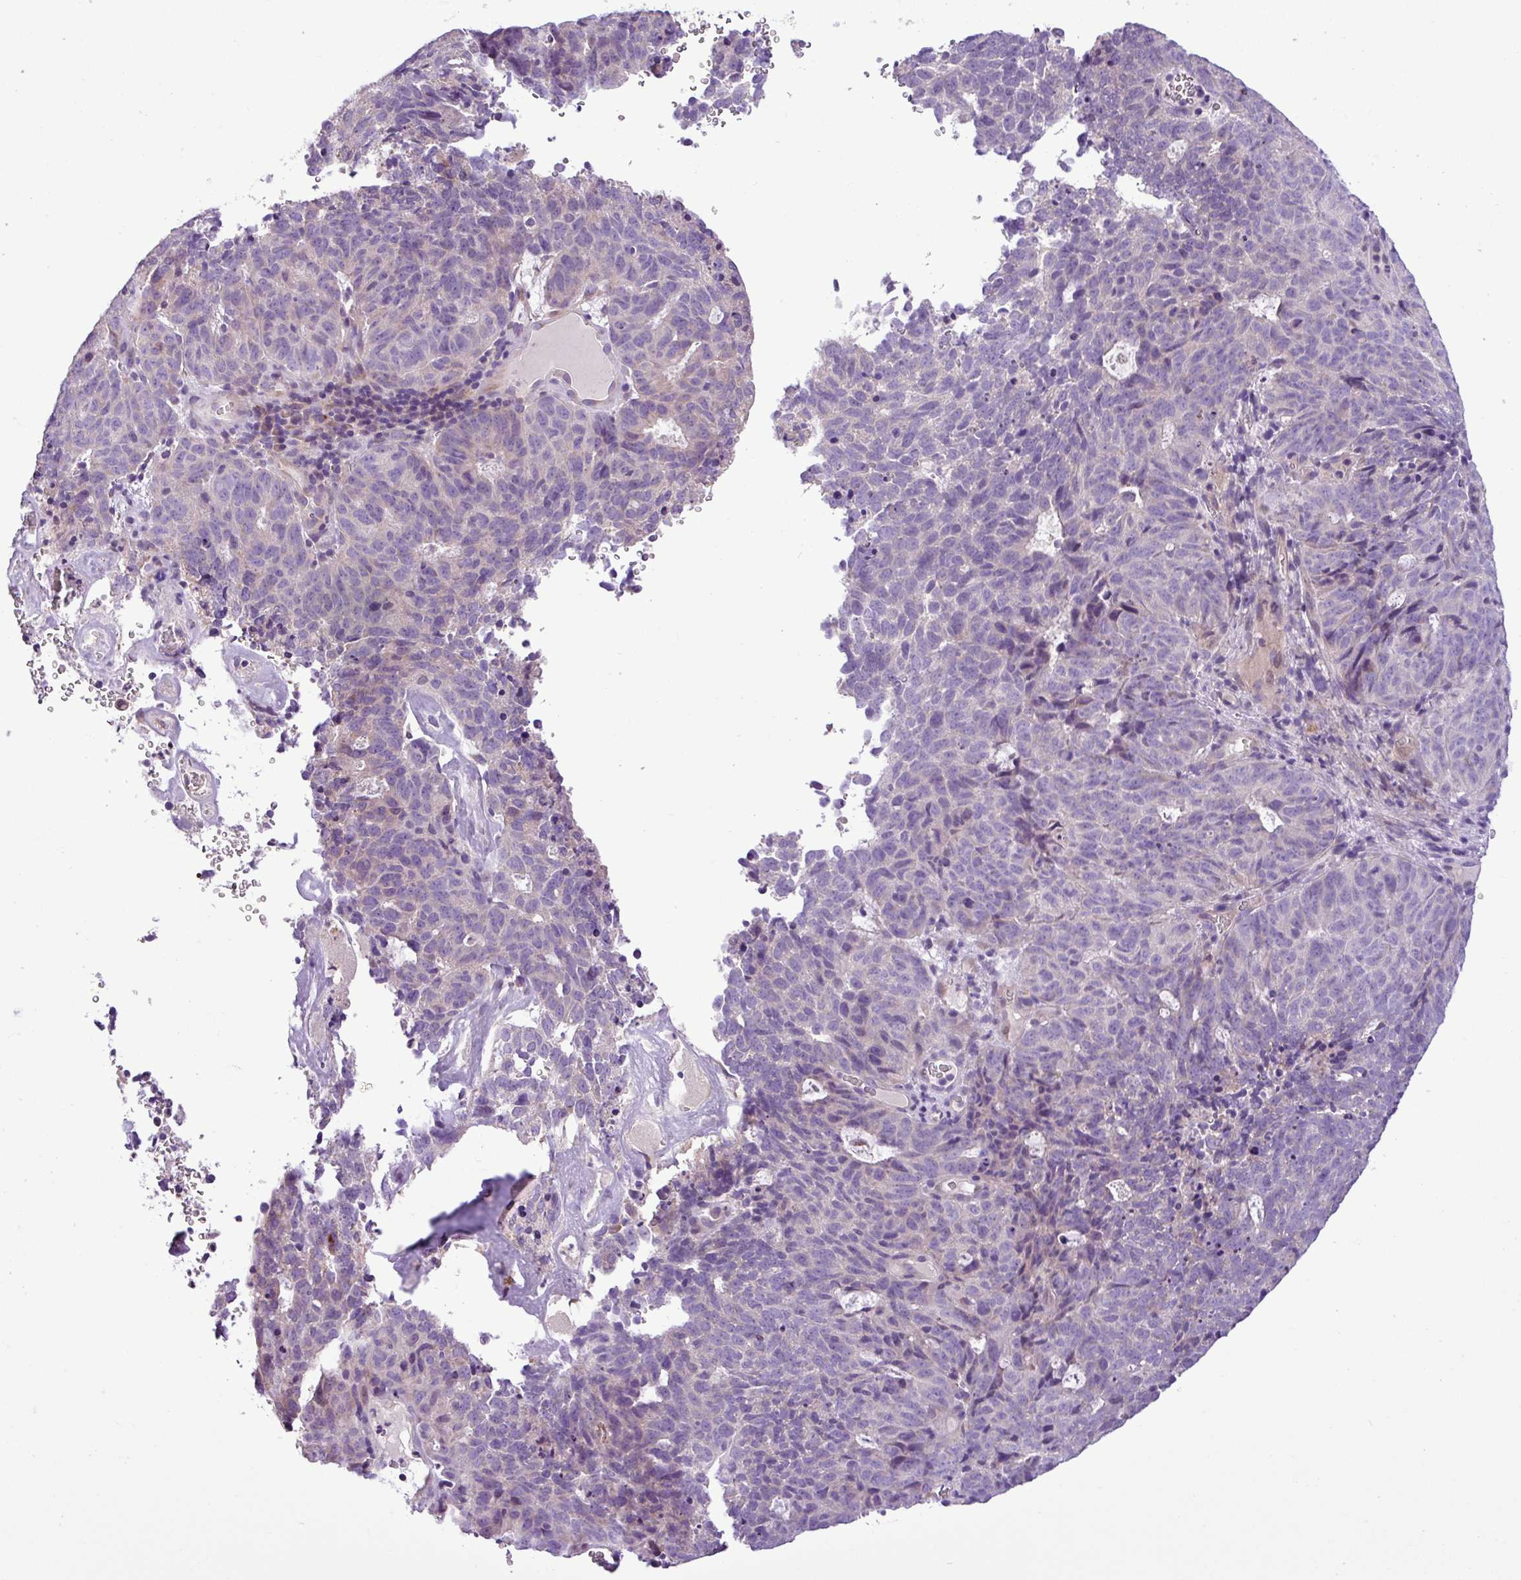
{"staining": {"intensity": "weak", "quantity": "<25%", "location": "cytoplasmic/membranous"}, "tissue": "cervical cancer", "cell_type": "Tumor cells", "image_type": "cancer", "snomed": [{"axis": "morphology", "description": "Adenocarcinoma, NOS"}, {"axis": "topography", "description": "Cervix"}], "caption": "This micrograph is of adenocarcinoma (cervical) stained with immunohistochemistry to label a protein in brown with the nuclei are counter-stained blue. There is no positivity in tumor cells.", "gene": "FAM183A", "patient": {"sex": "female", "age": 38}}